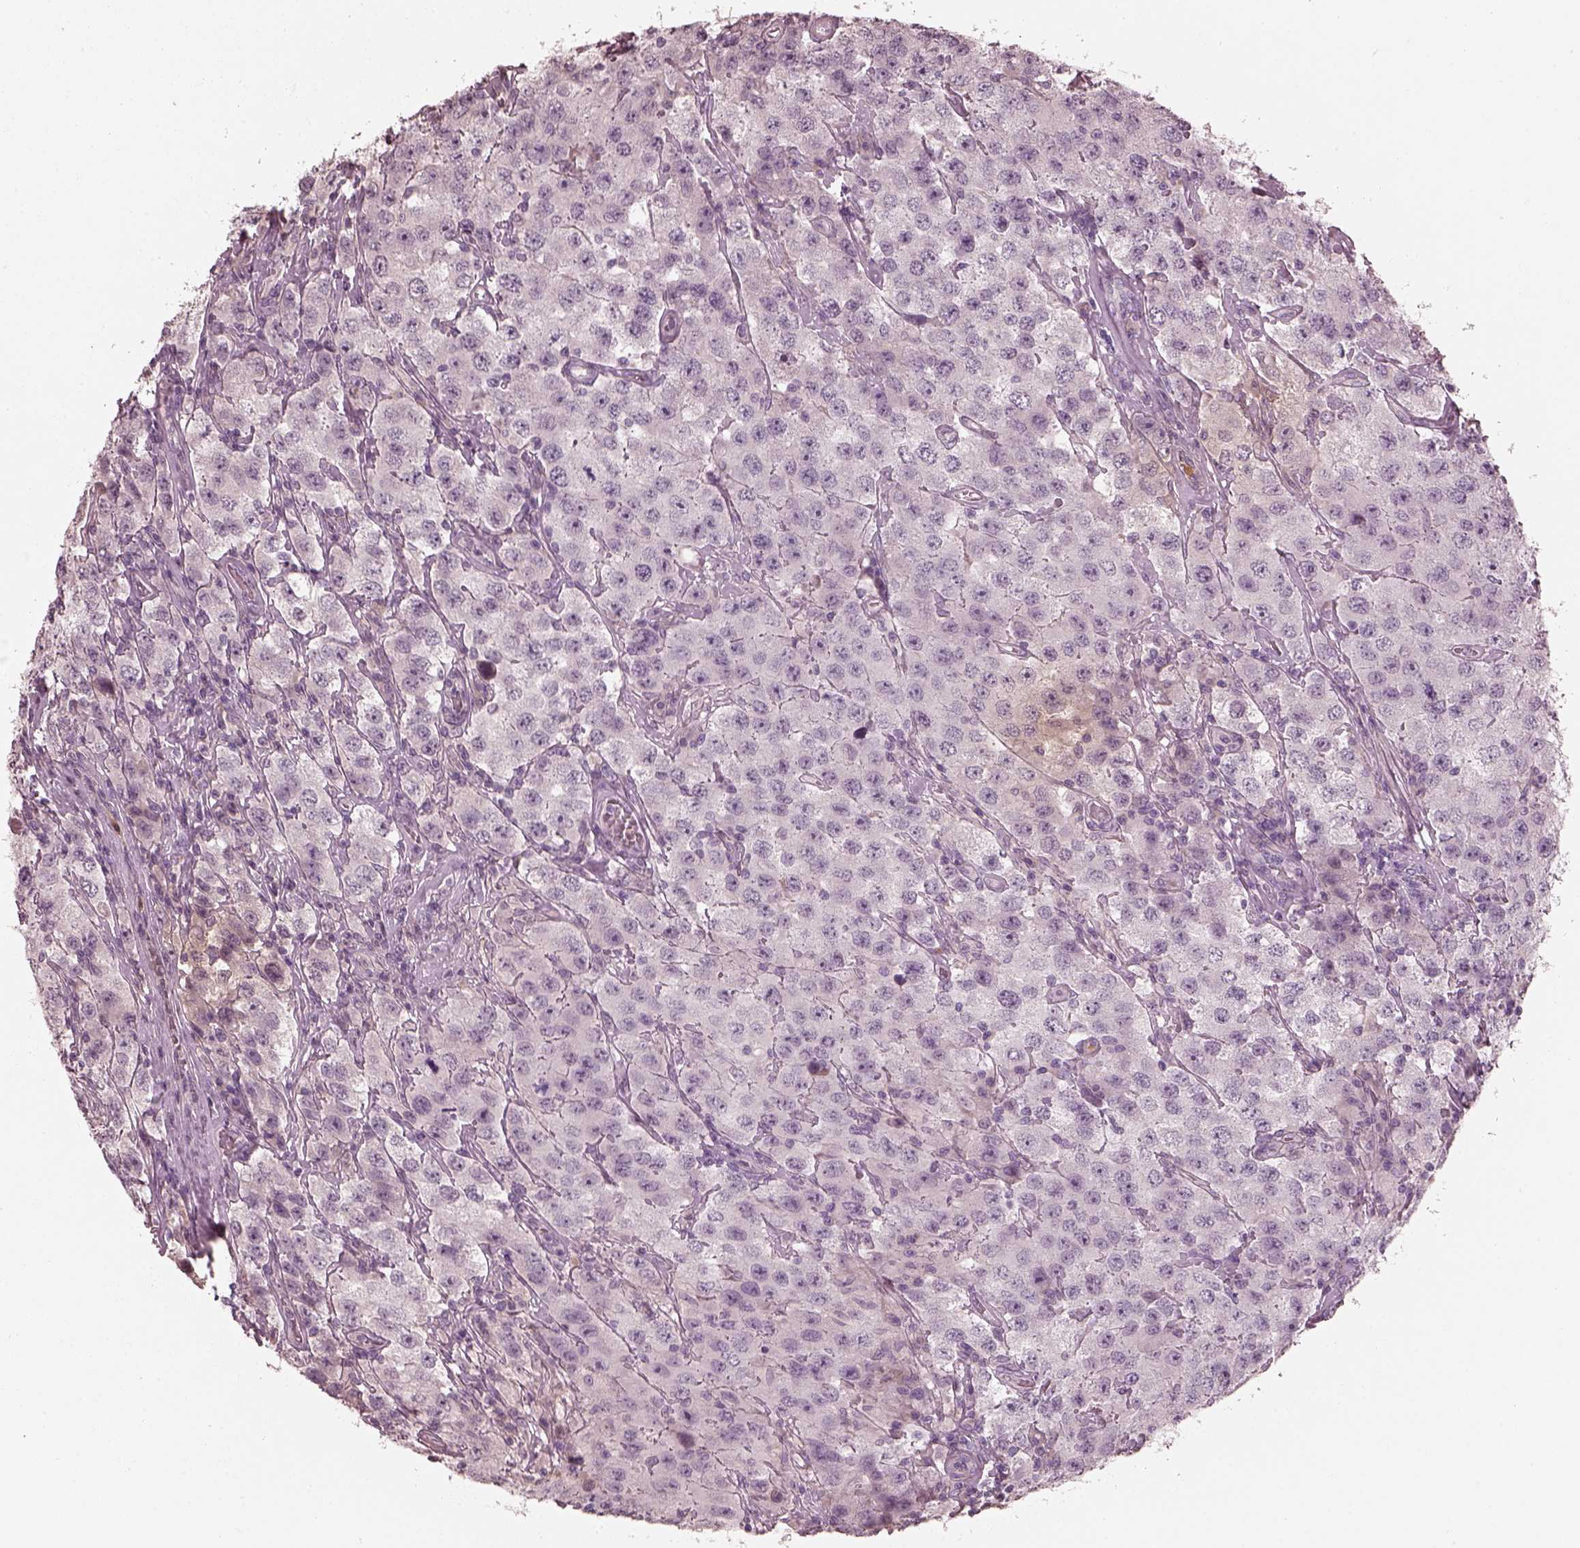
{"staining": {"intensity": "negative", "quantity": "none", "location": "none"}, "tissue": "testis cancer", "cell_type": "Tumor cells", "image_type": "cancer", "snomed": [{"axis": "morphology", "description": "Seminoma, NOS"}, {"axis": "topography", "description": "Testis"}], "caption": "An IHC micrograph of testis seminoma is shown. There is no staining in tumor cells of testis seminoma.", "gene": "OPTC", "patient": {"sex": "male", "age": 52}}